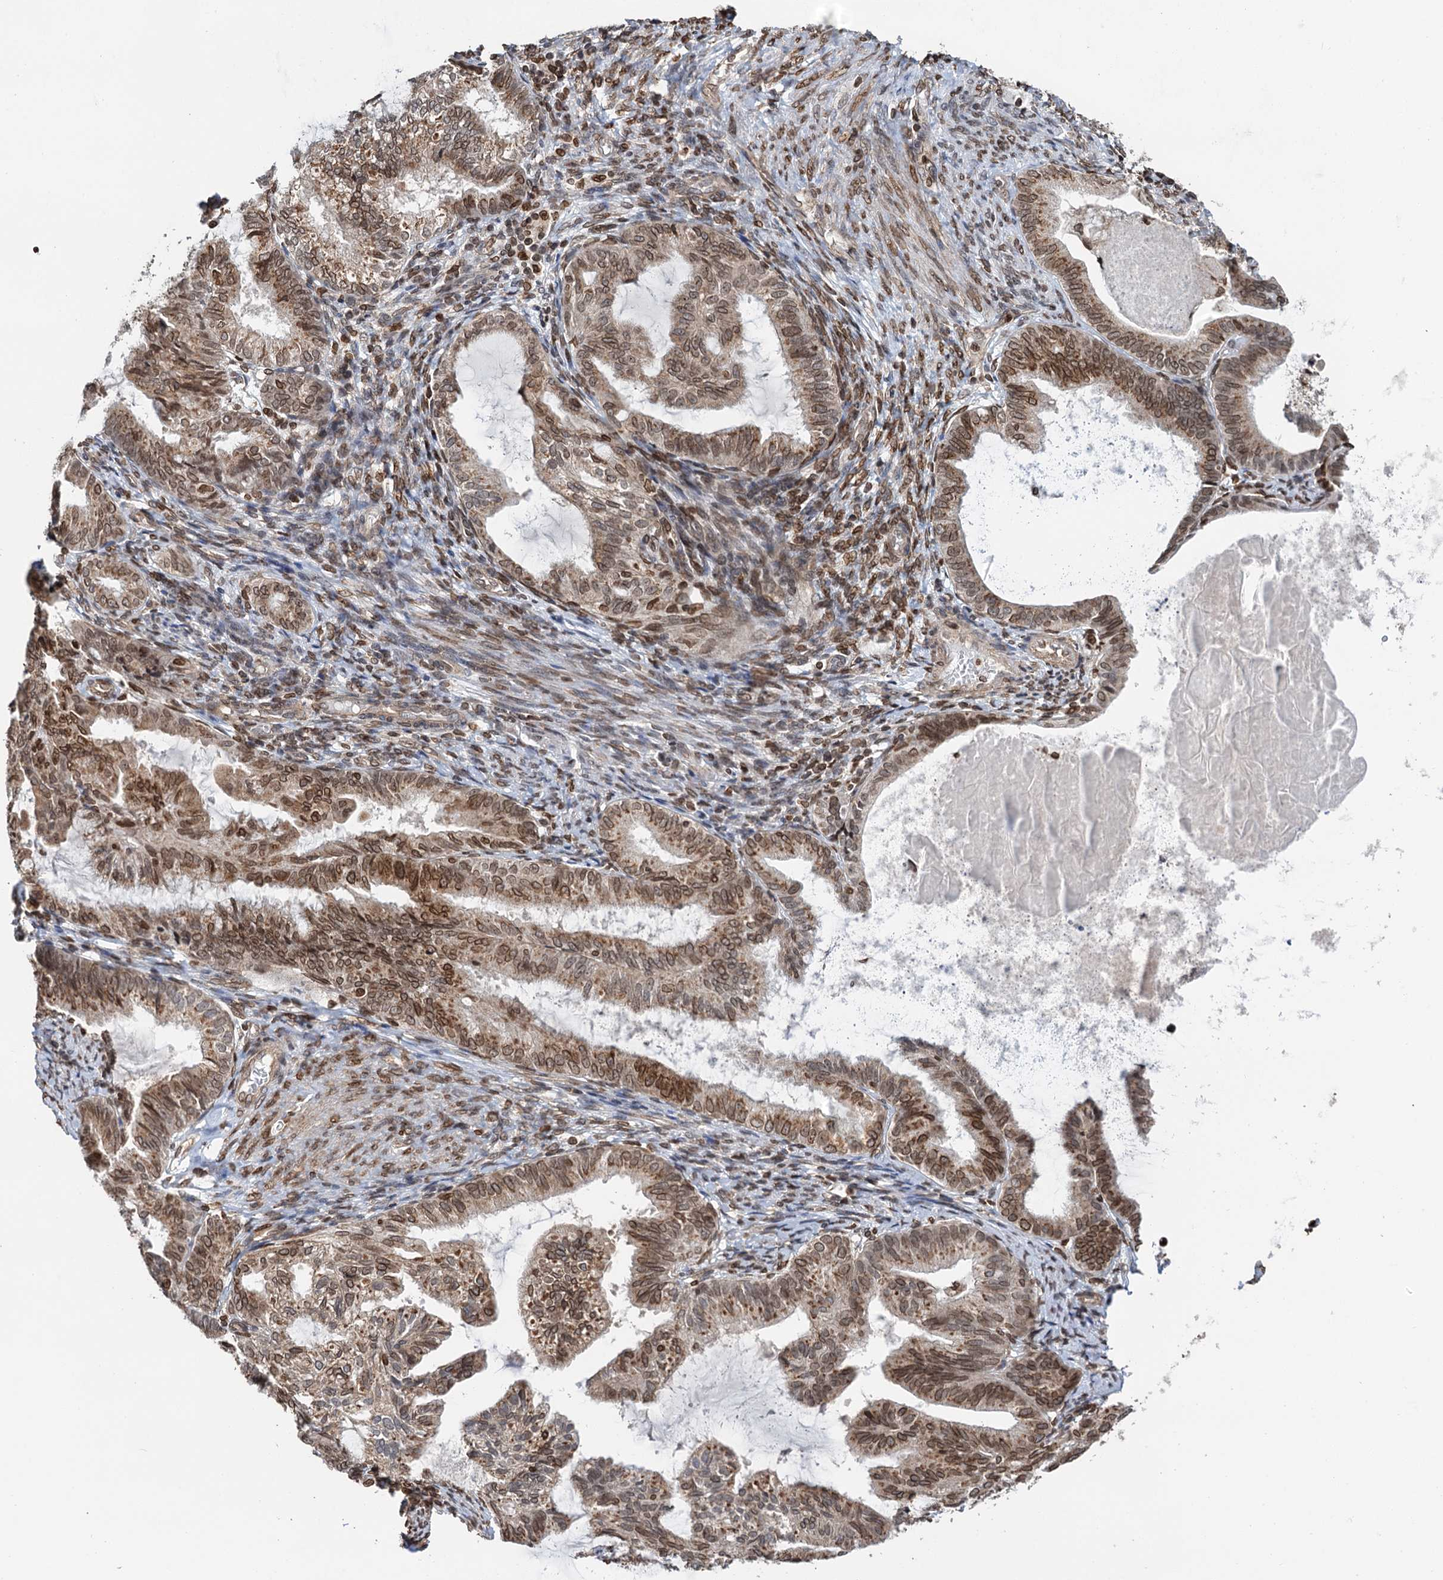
{"staining": {"intensity": "moderate", "quantity": ">75%", "location": "cytoplasmic/membranous,nuclear"}, "tissue": "endometrial cancer", "cell_type": "Tumor cells", "image_type": "cancer", "snomed": [{"axis": "morphology", "description": "Adenocarcinoma, NOS"}, {"axis": "topography", "description": "Endometrium"}], "caption": "A brown stain labels moderate cytoplasmic/membranous and nuclear positivity of a protein in human endometrial adenocarcinoma tumor cells. (brown staining indicates protein expression, while blue staining denotes nuclei).", "gene": "ZC3H13", "patient": {"sex": "female", "age": 86}}